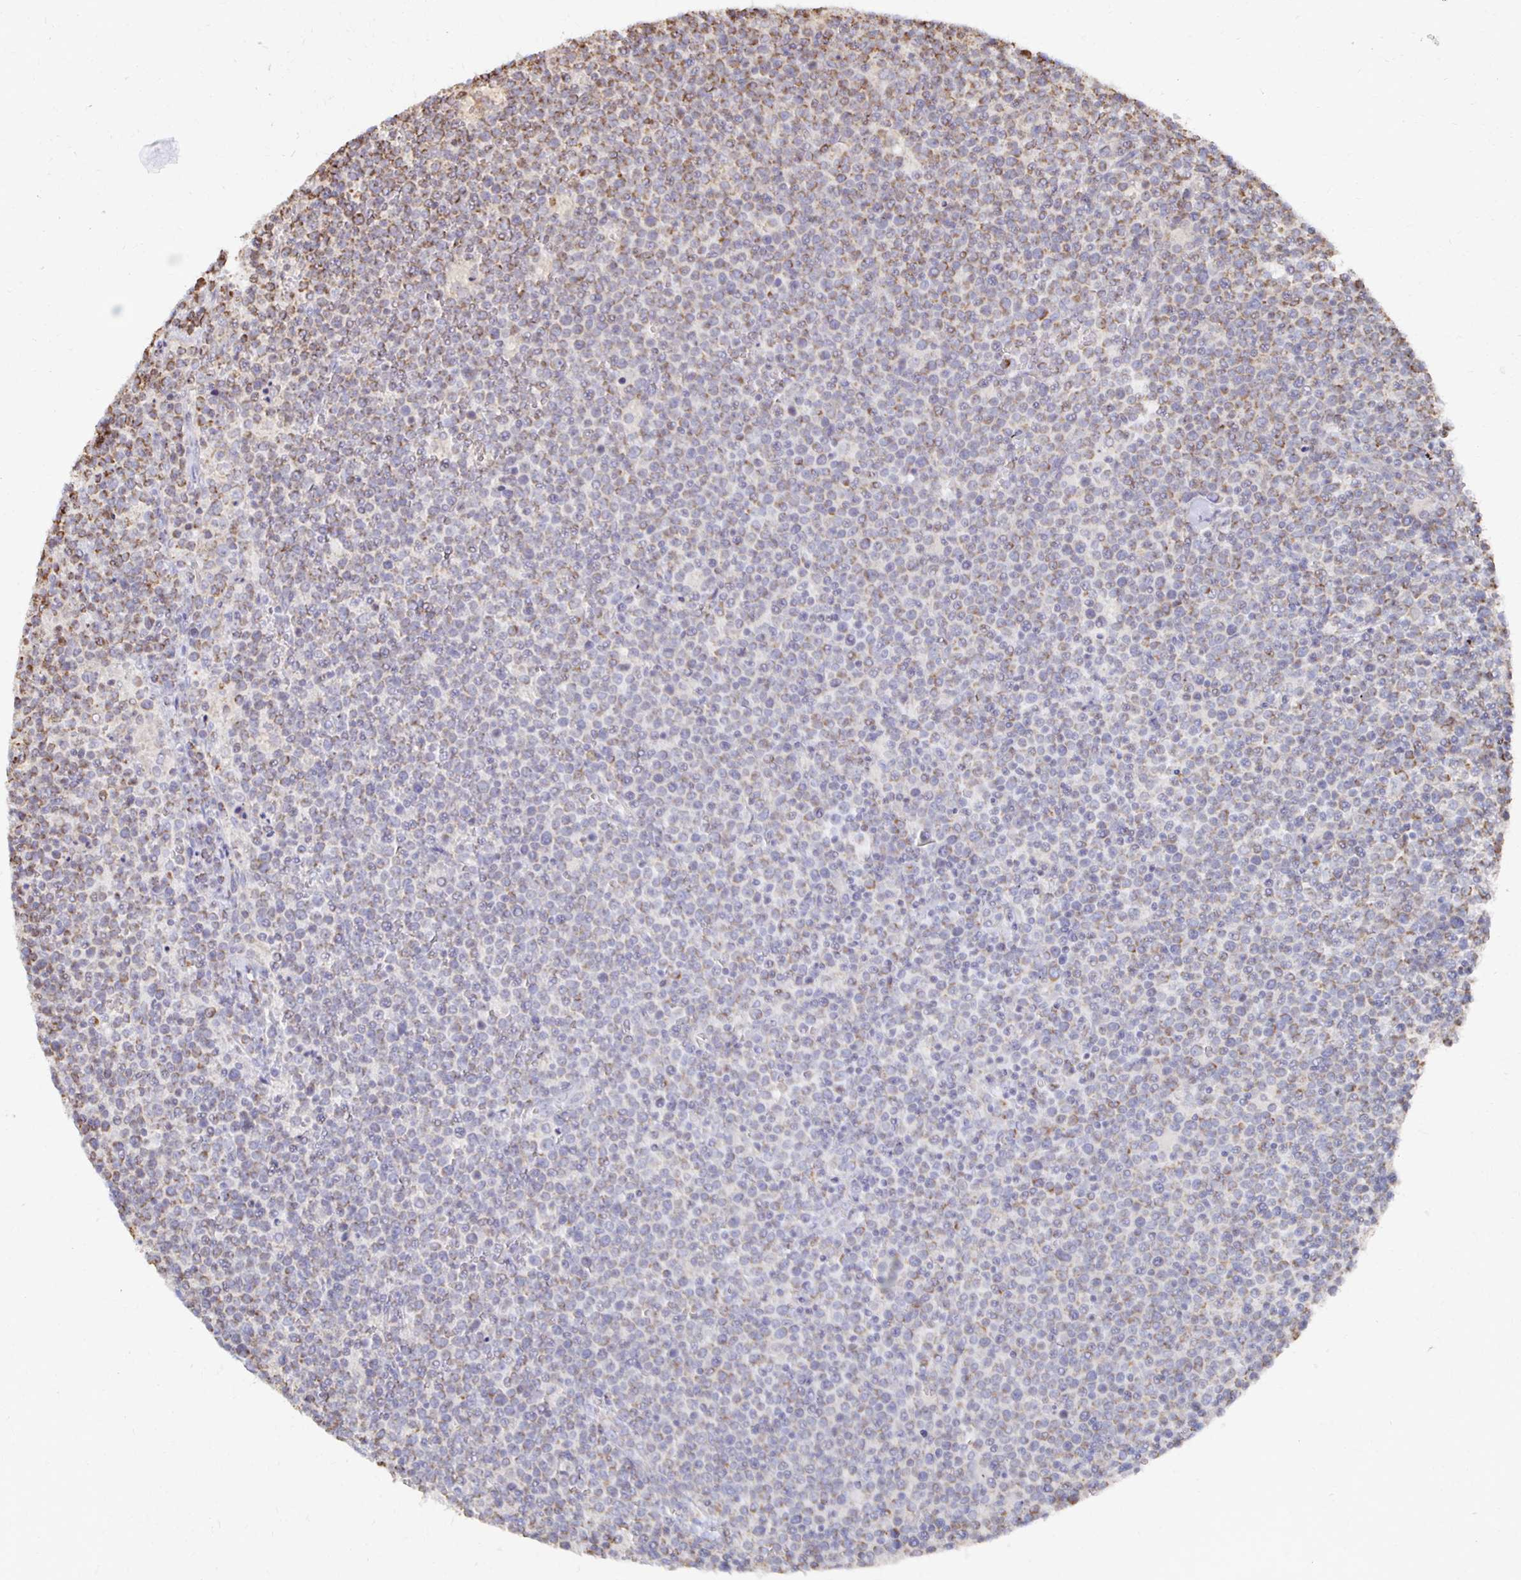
{"staining": {"intensity": "weak", "quantity": "25%-75%", "location": "cytoplasmic/membranous"}, "tissue": "lymphoma", "cell_type": "Tumor cells", "image_type": "cancer", "snomed": [{"axis": "morphology", "description": "Malignant lymphoma, non-Hodgkin's type, High grade"}, {"axis": "topography", "description": "Lymph node"}], "caption": "Immunohistochemistry (IHC) (DAB) staining of malignant lymphoma, non-Hodgkin's type (high-grade) exhibits weak cytoplasmic/membranous protein positivity in about 25%-75% of tumor cells.", "gene": "NKX2-8", "patient": {"sex": "male", "age": 61}}